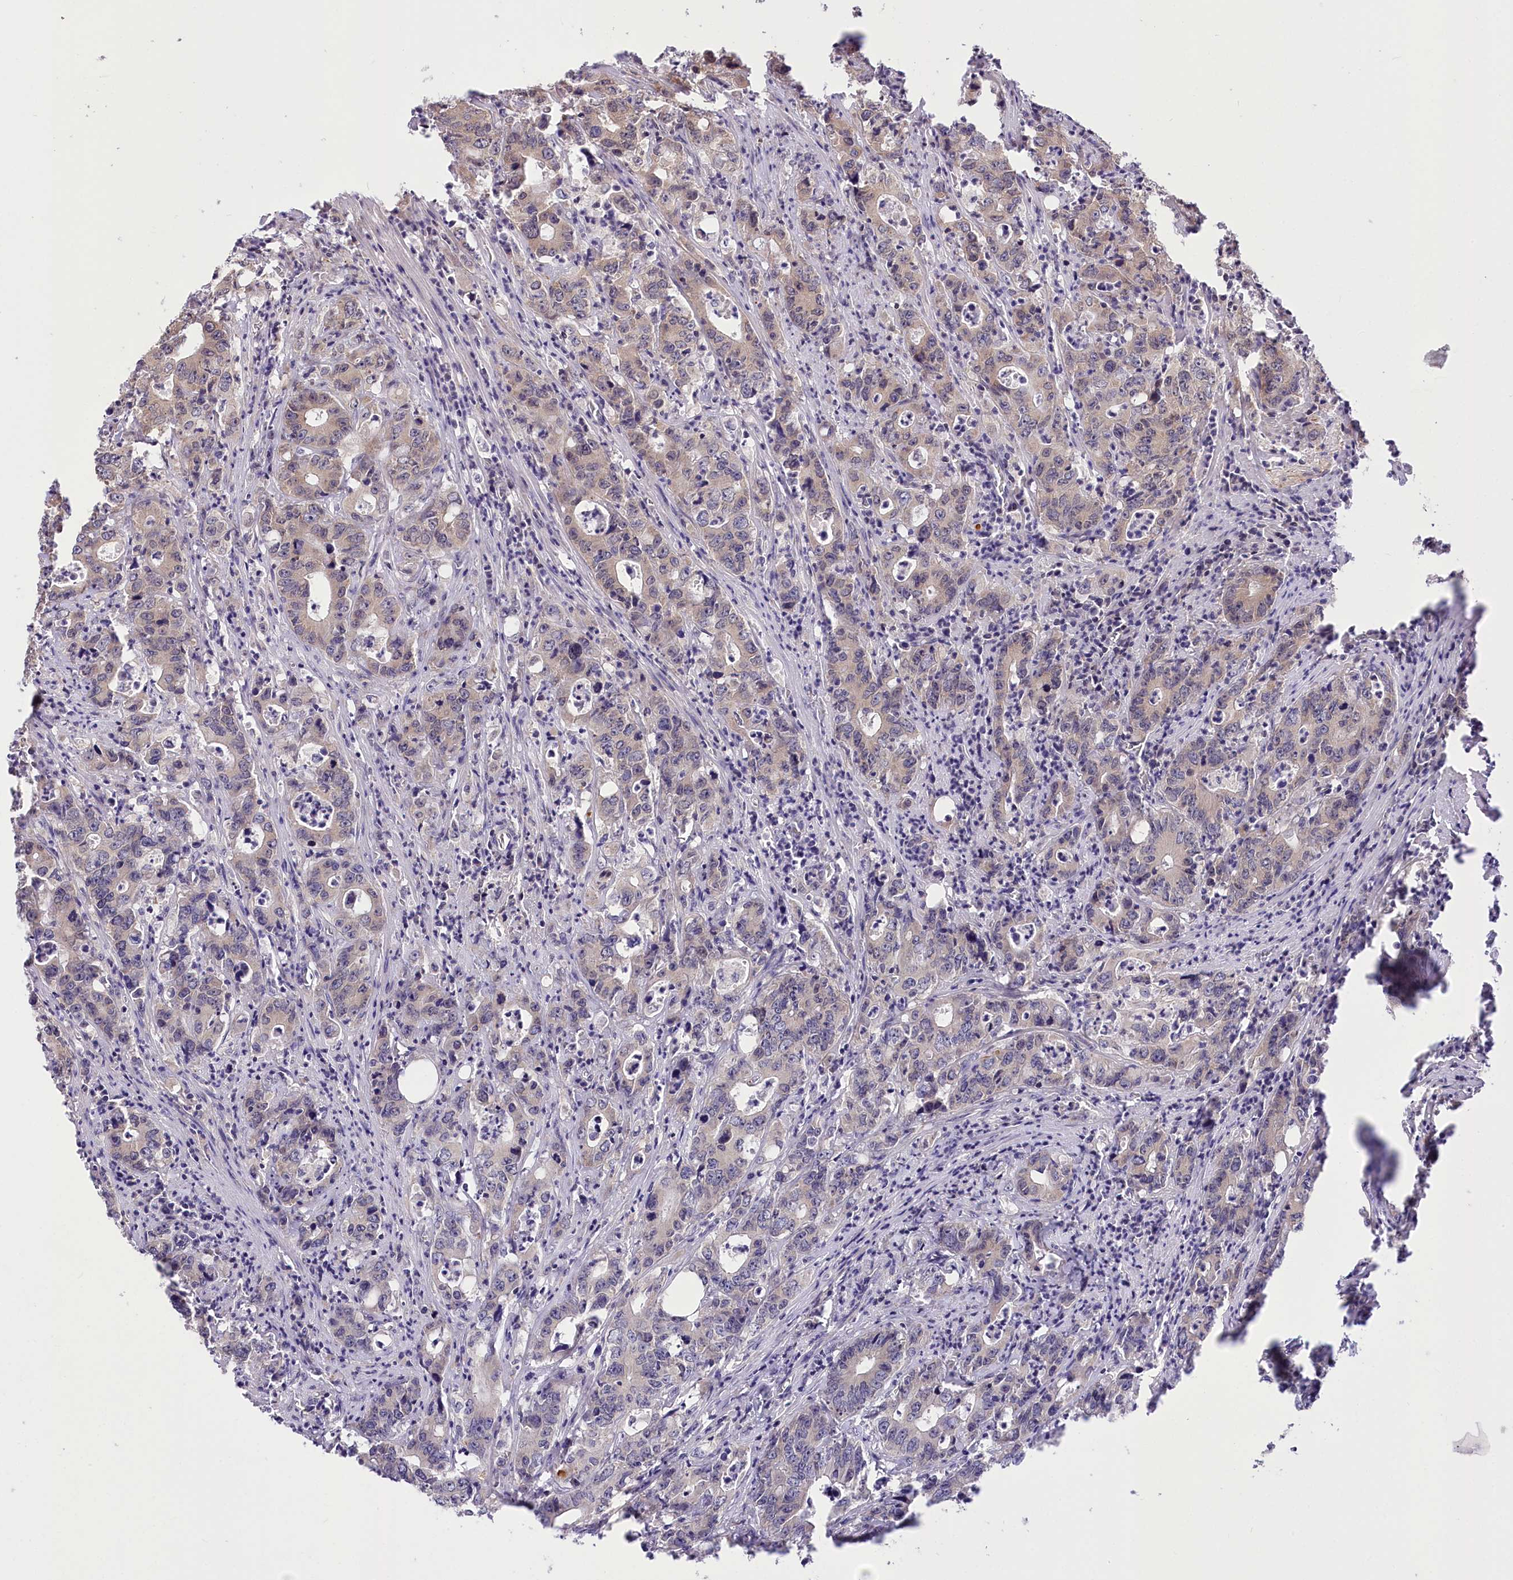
{"staining": {"intensity": "negative", "quantity": "none", "location": "none"}, "tissue": "colorectal cancer", "cell_type": "Tumor cells", "image_type": "cancer", "snomed": [{"axis": "morphology", "description": "Adenocarcinoma, NOS"}, {"axis": "topography", "description": "Colon"}], "caption": "High power microscopy micrograph of an immunohistochemistry image of colorectal cancer, revealing no significant expression in tumor cells. (Brightfield microscopy of DAB (3,3'-diaminobenzidine) immunohistochemistry (IHC) at high magnification).", "gene": "ZMAT2", "patient": {"sex": "female", "age": 75}}